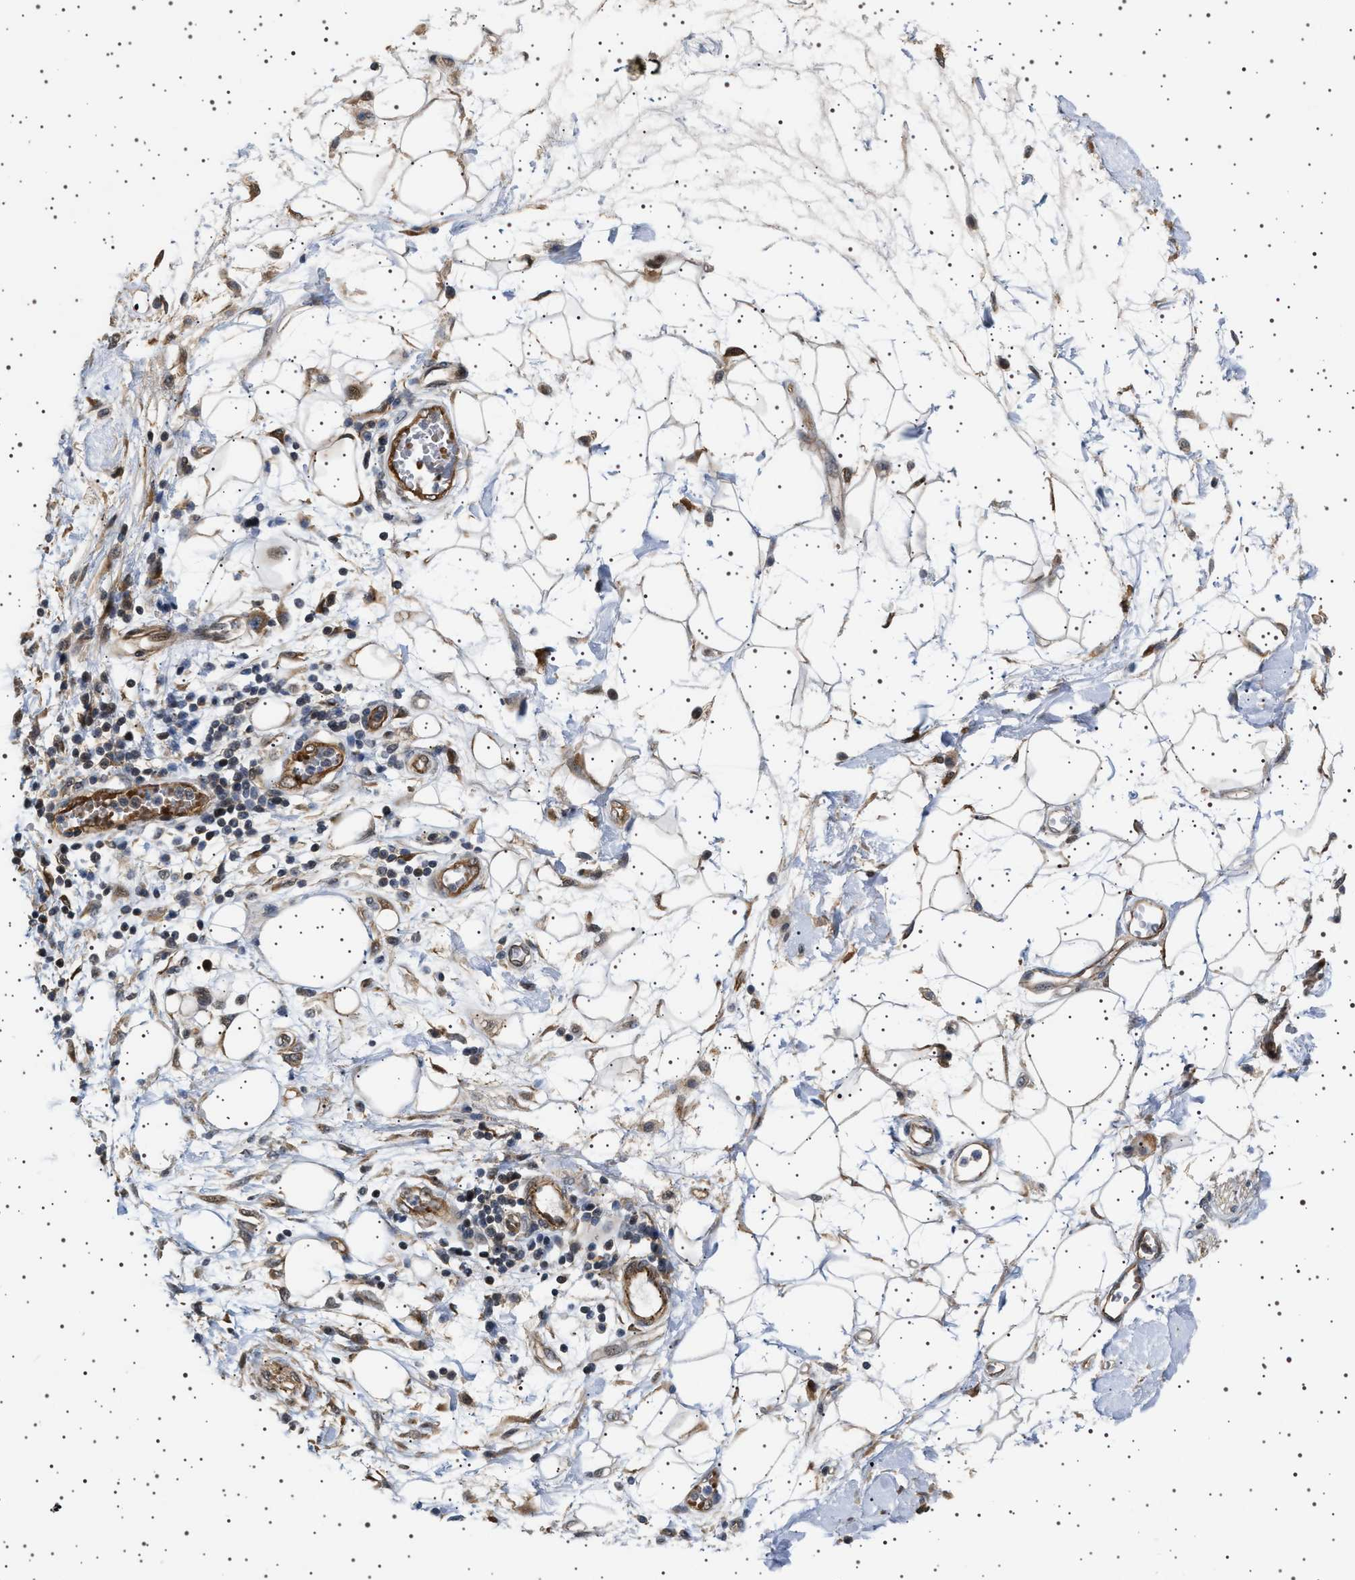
{"staining": {"intensity": "weak", "quantity": ">75%", "location": "cytoplasmic/membranous,nuclear"}, "tissue": "adipose tissue", "cell_type": "Adipocytes", "image_type": "normal", "snomed": [{"axis": "morphology", "description": "Normal tissue, NOS"}, {"axis": "morphology", "description": "Adenocarcinoma, NOS"}, {"axis": "topography", "description": "Duodenum"}, {"axis": "topography", "description": "Peripheral nerve tissue"}], "caption": "Adipose tissue stained with immunohistochemistry shows weak cytoplasmic/membranous,nuclear positivity in approximately >75% of adipocytes. (DAB IHC, brown staining for protein, blue staining for nuclei).", "gene": "BAG3", "patient": {"sex": "female", "age": 60}}